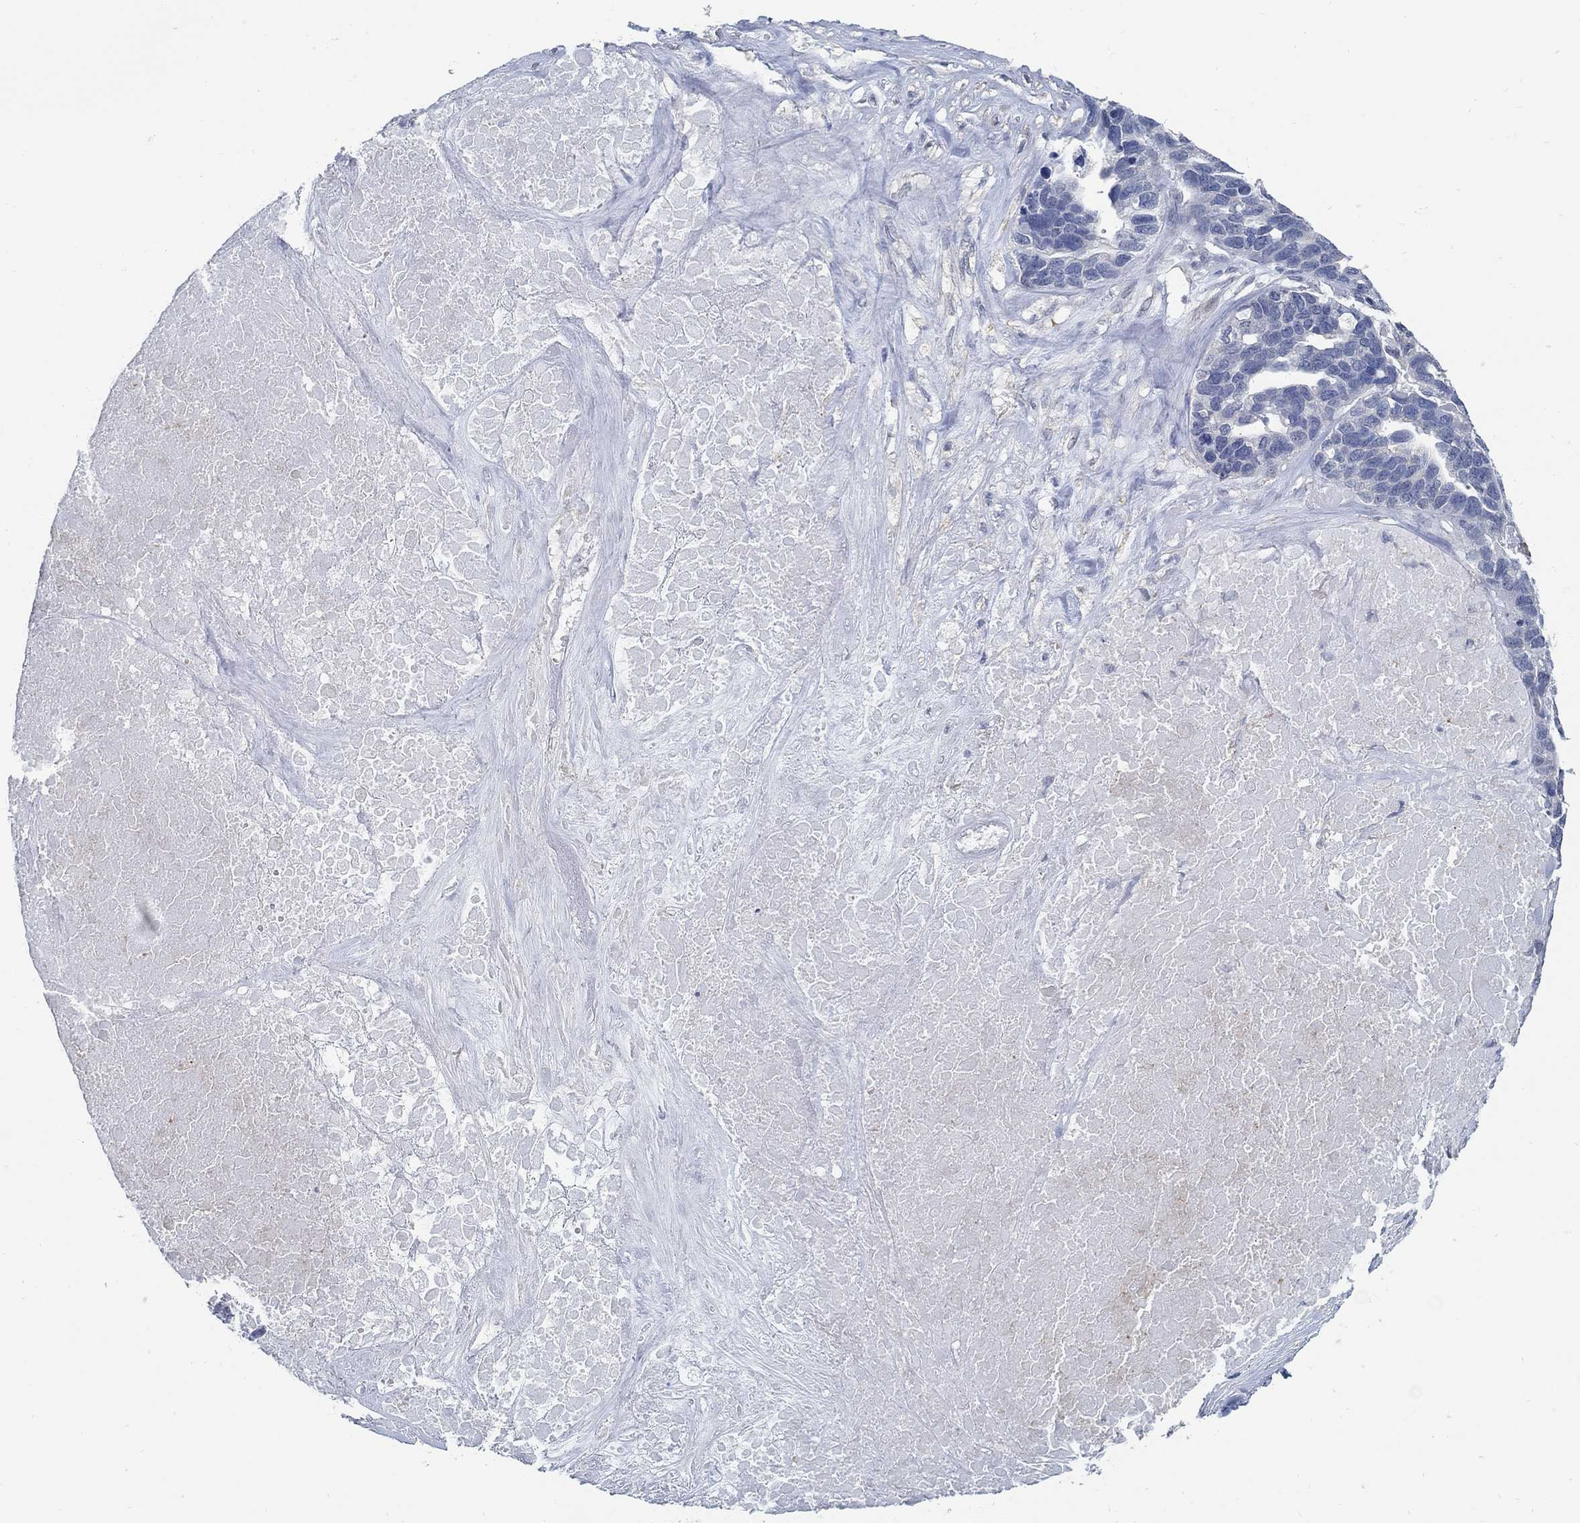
{"staining": {"intensity": "negative", "quantity": "none", "location": "none"}, "tissue": "ovarian cancer", "cell_type": "Tumor cells", "image_type": "cancer", "snomed": [{"axis": "morphology", "description": "Cystadenocarcinoma, serous, NOS"}, {"axis": "topography", "description": "Ovary"}], "caption": "An immunohistochemistry photomicrograph of serous cystadenocarcinoma (ovarian) is shown. There is no staining in tumor cells of serous cystadenocarcinoma (ovarian). The staining was performed using DAB (3,3'-diaminobenzidine) to visualize the protein expression in brown, while the nuclei were stained in blue with hematoxylin (Magnification: 20x).", "gene": "PCDH11X", "patient": {"sex": "female", "age": 54}}